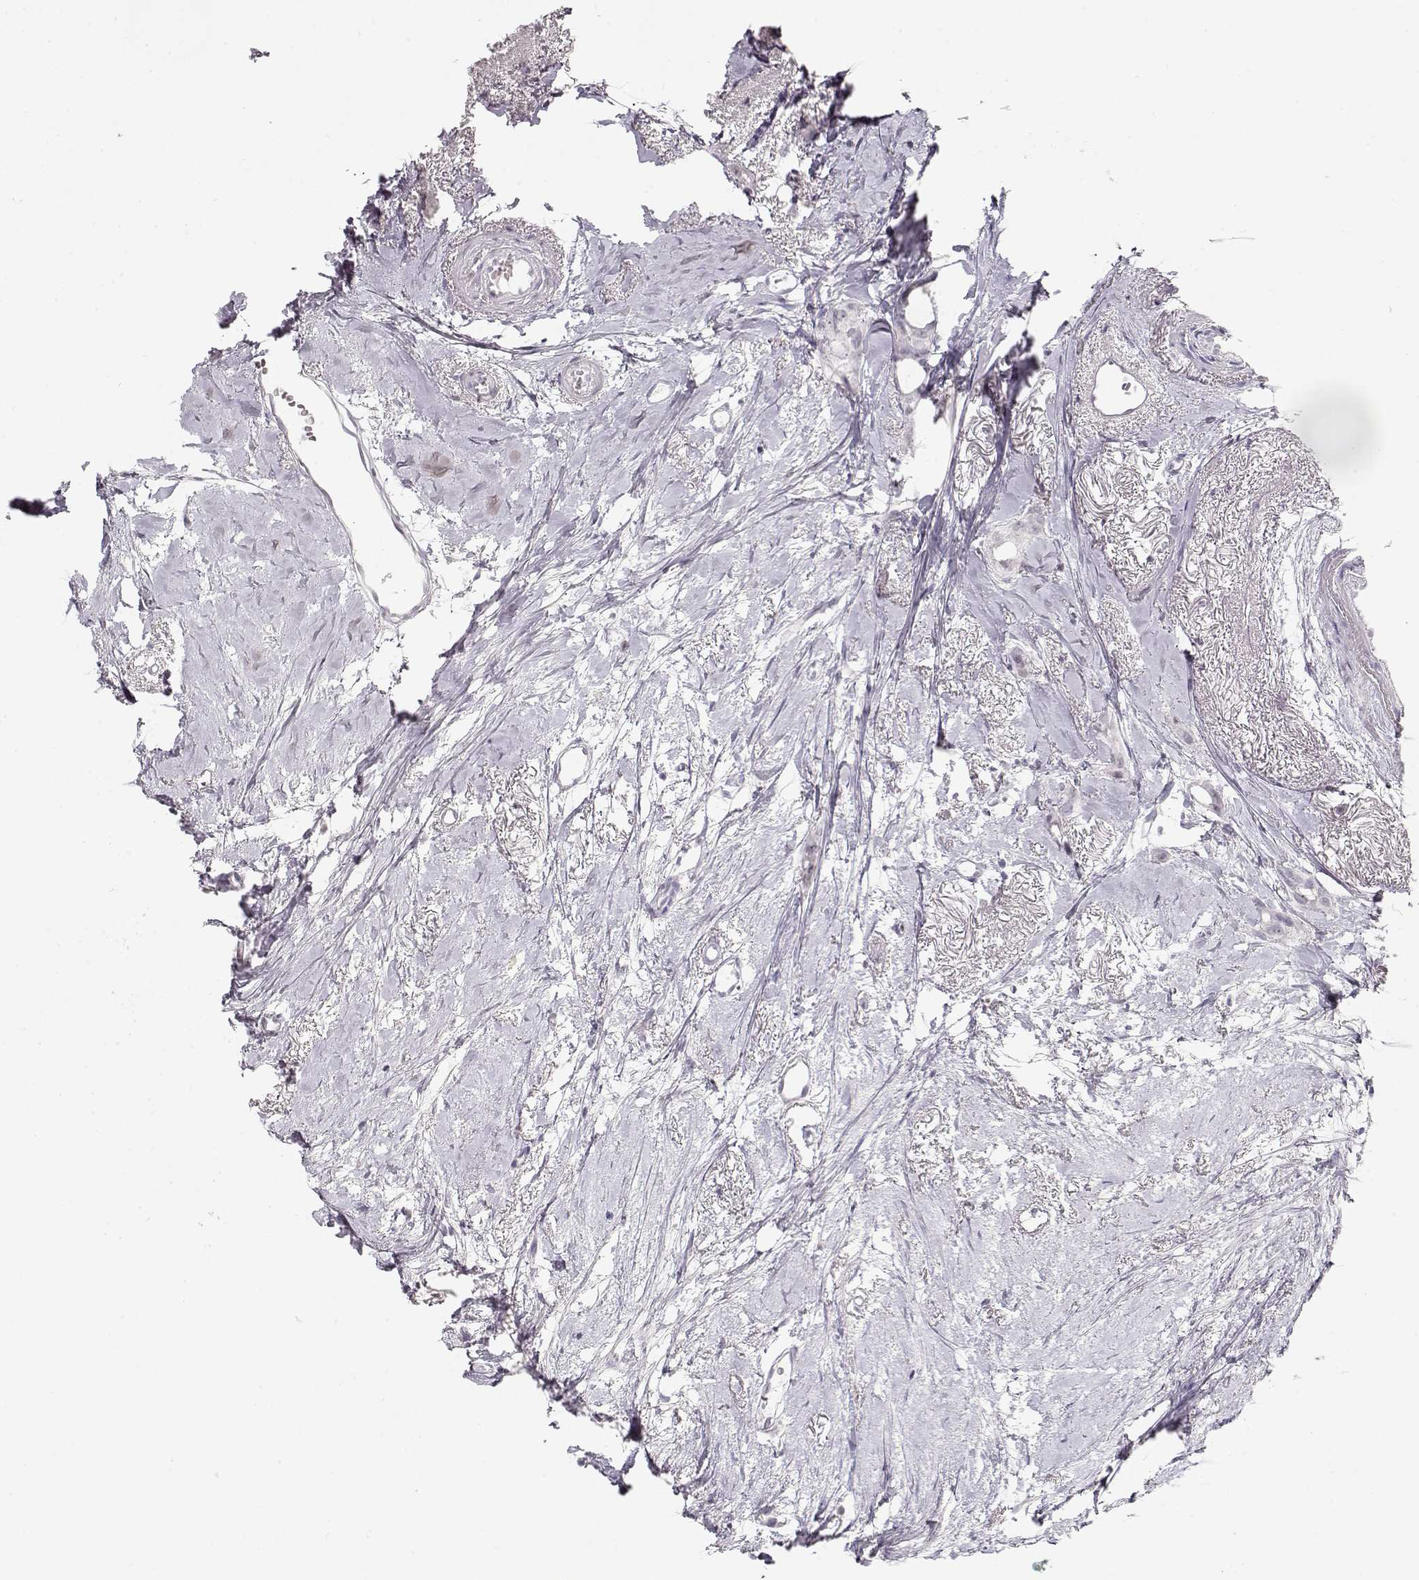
{"staining": {"intensity": "negative", "quantity": "none", "location": "none"}, "tissue": "breast cancer", "cell_type": "Tumor cells", "image_type": "cancer", "snomed": [{"axis": "morphology", "description": "Duct carcinoma"}, {"axis": "topography", "description": "Breast"}], "caption": "A micrograph of human breast invasive ductal carcinoma is negative for staining in tumor cells. (DAB IHC visualized using brightfield microscopy, high magnification).", "gene": "IMPG1", "patient": {"sex": "female", "age": 40}}